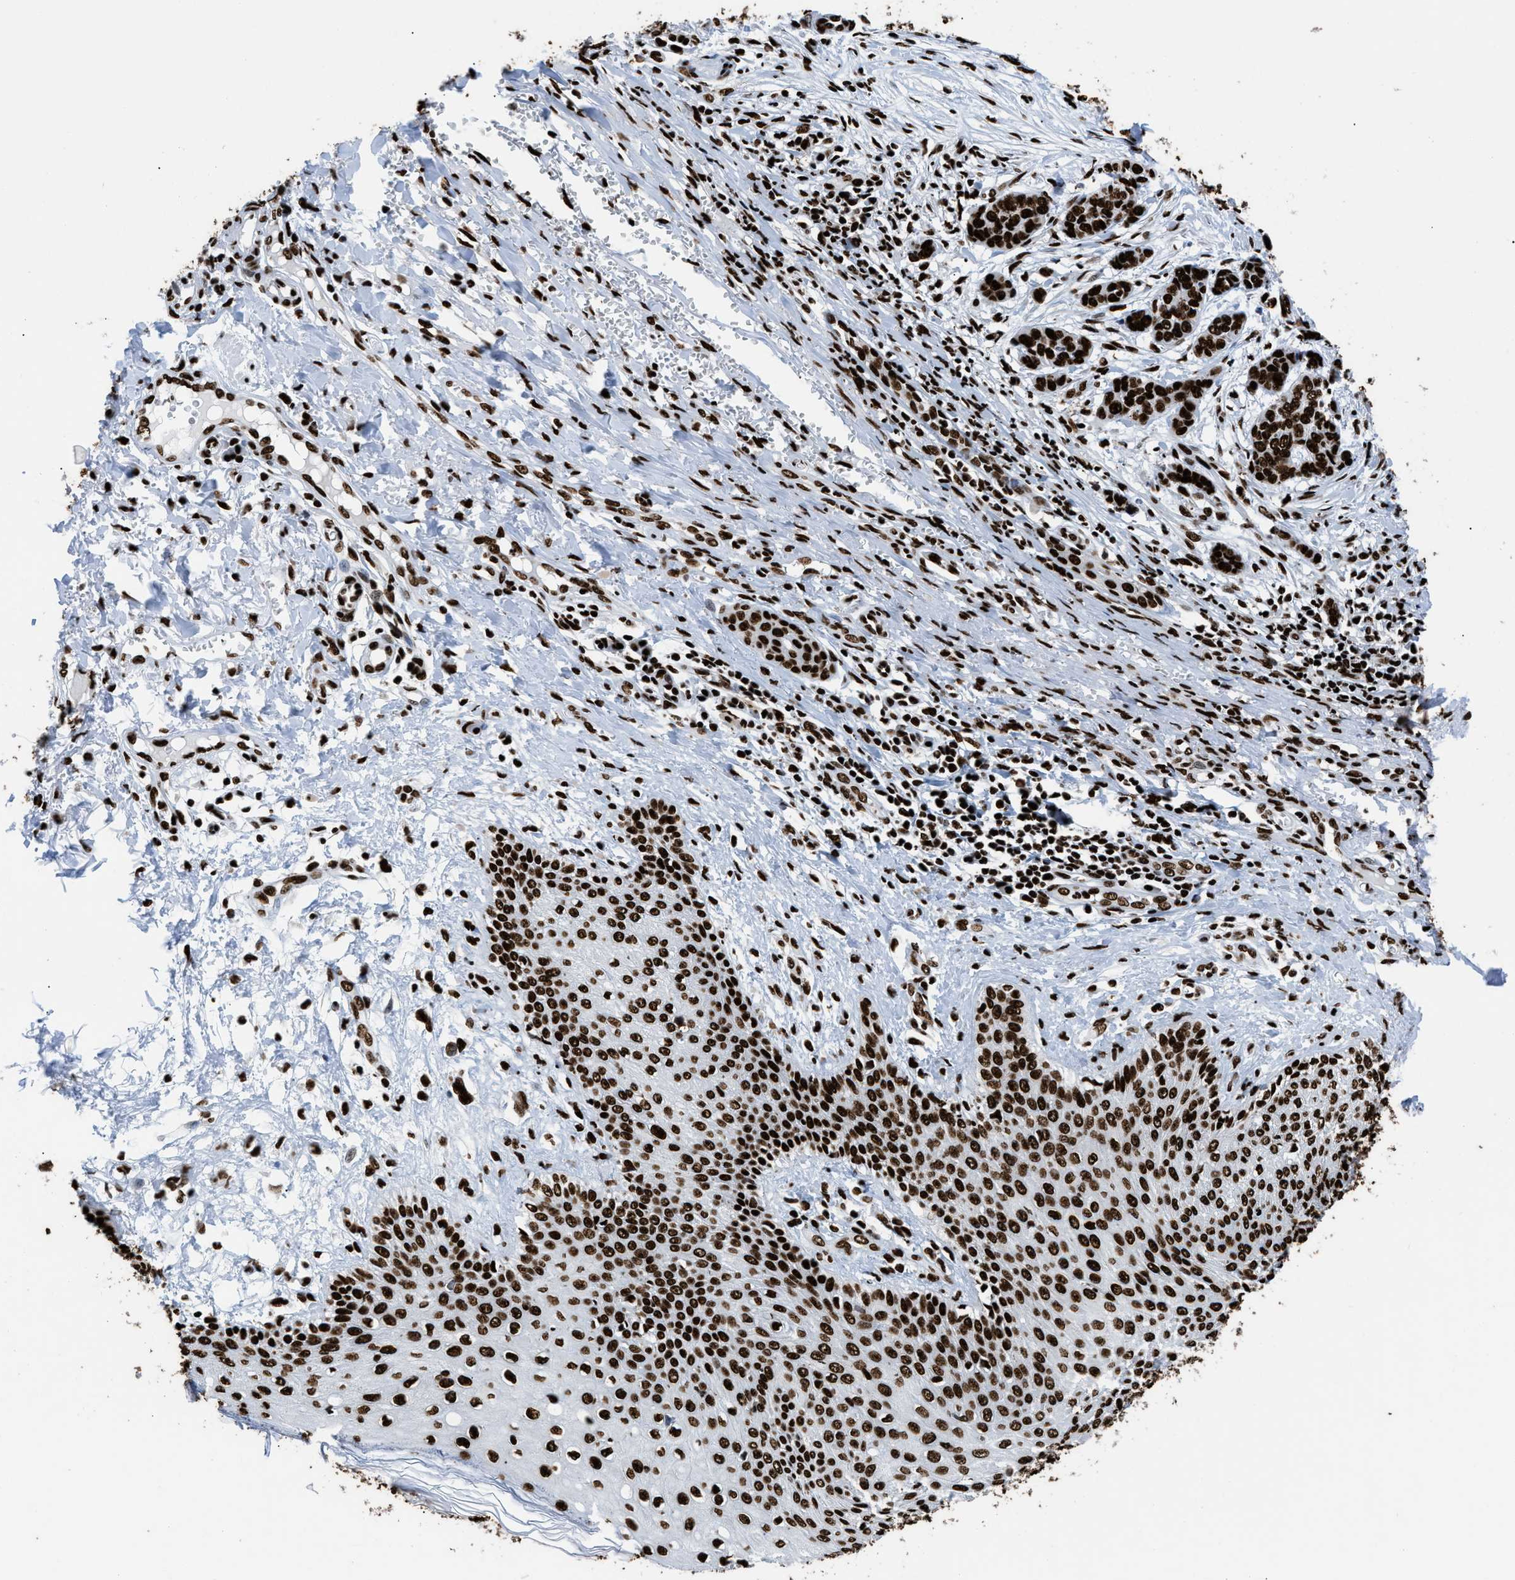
{"staining": {"intensity": "strong", "quantity": ">75%", "location": "nuclear"}, "tissue": "skin cancer", "cell_type": "Tumor cells", "image_type": "cancer", "snomed": [{"axis": "morphology", "description": "Basal cell carcinoma"}, {"axis": "topography", "description": "Skin"}], "caption": "A micrograph of human skin basal cell carcinoma stained for a protein displays strong nuclear brown staining in tumor cells.", "gene": "HNRNPM", "patient": {"sex": "female", "age": 64}}